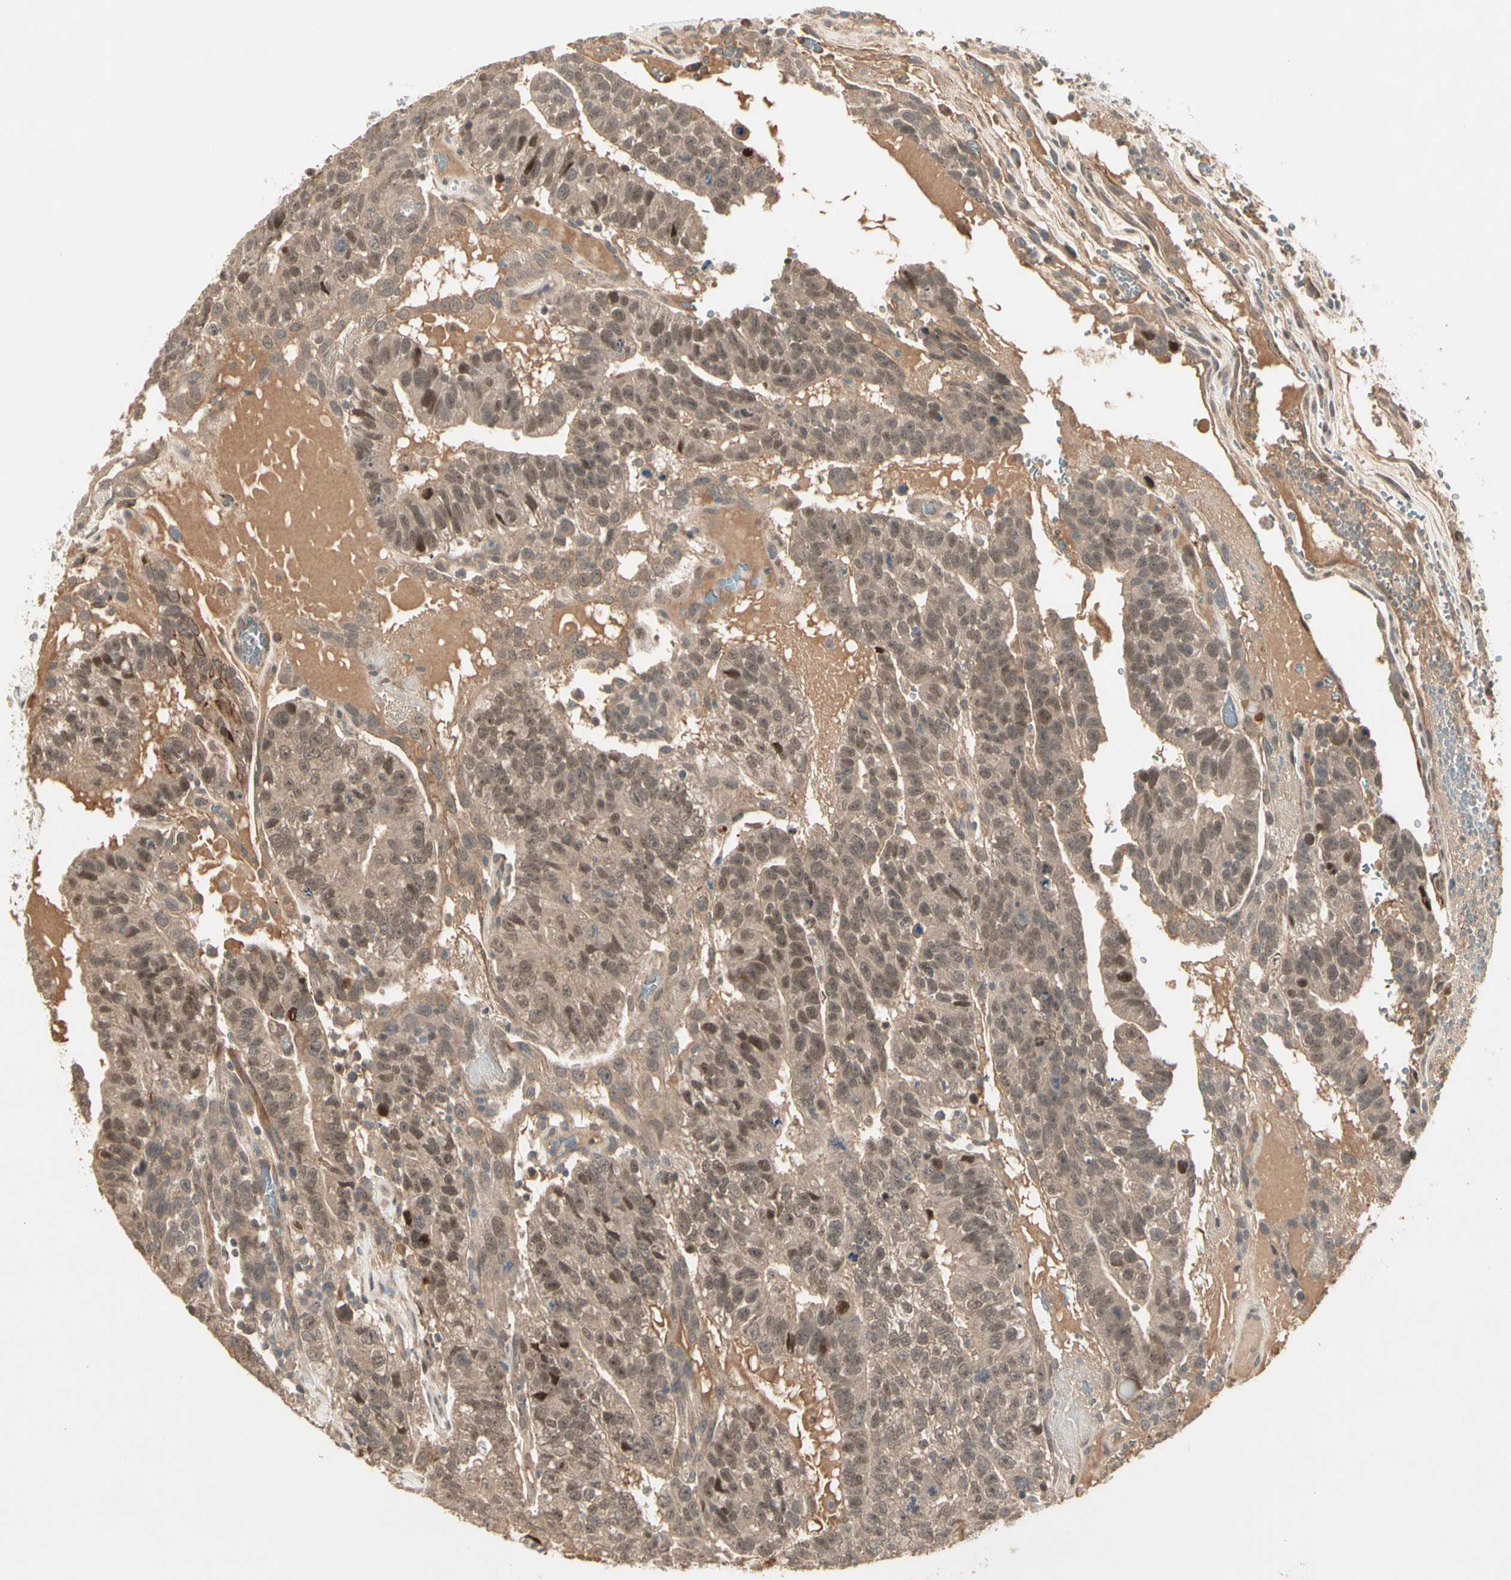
{"staining": {"intensity": "weak", "quantity": ">75%", "location": "cytoplasmic/membranous,nuclear"}, "tissue": "testis cancer", "cell_type": "Tumor cells", "image_type": "cancer", "snomed": [{"axis": "morphology", "description": "Seminoma, NOS"}, {"axis": "morphology", "description": "Carcinoma, Embryonal, NOS"}, {"axis": "topography", "description": "Testis"}], "caption": "DAB immunohistochemical staining of testis cancer exhibits weak cytoplasmic/membranous and nuclear protein expression in about >75% of tumor cells.", "gene": "ATG4C", "patient": {"sex": "male", "age": 52}}